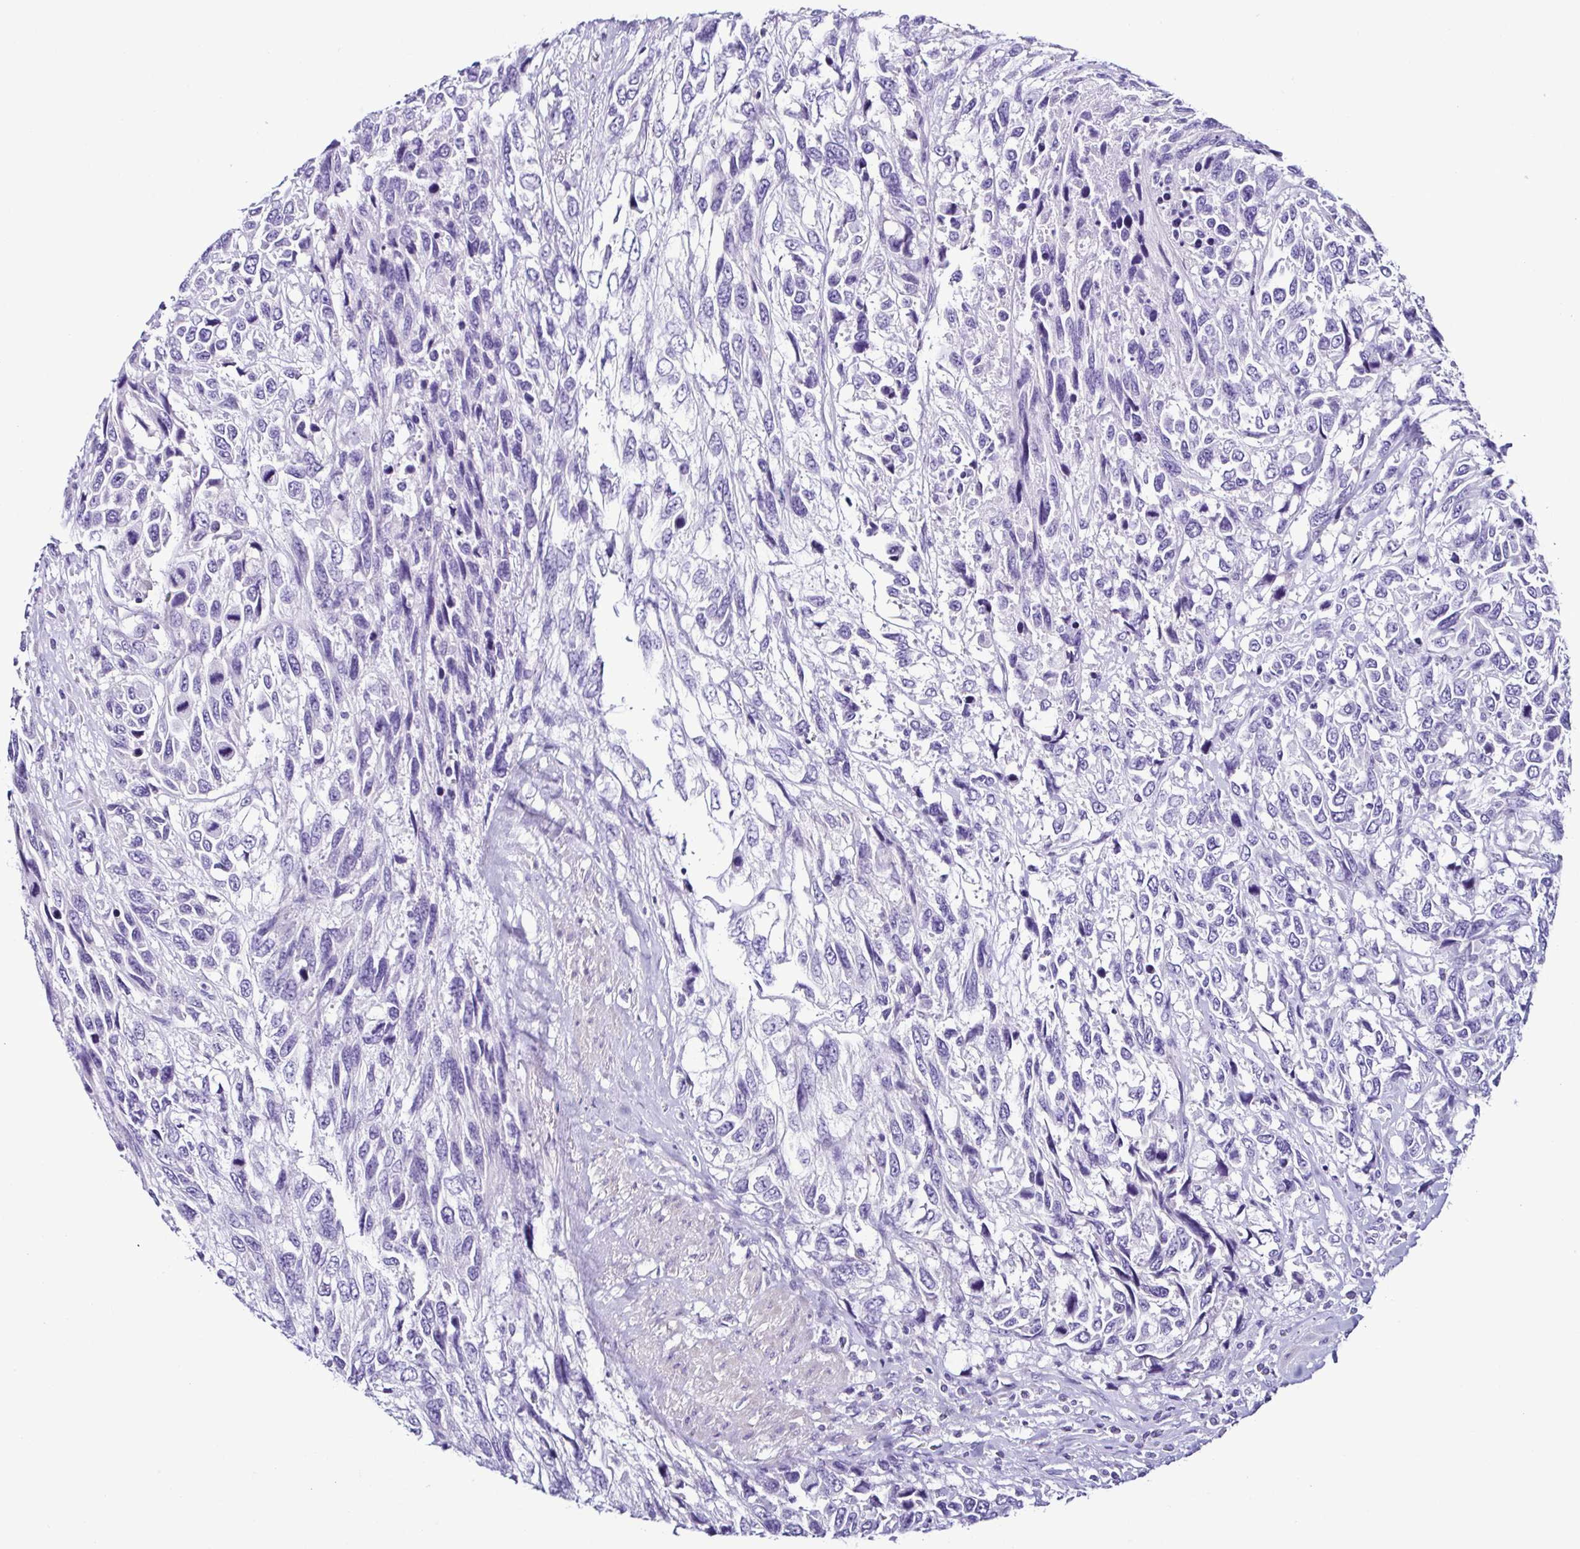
{"staining": {"intensity": "negative", "quantity": "none", "location": "none"}, "tissue": "urothelial cancer", "cell_type": "Tumor cells", "image_type": "cancer", "snomed": [{"axis": "morphology", "description": "Urothelial carcinoma, High grade"}, {"axis": "topography", "description": "Urinary bladder"}], "caption": "DAB immunohistochemical staining of human urothelial cancer exhibits no significant positivity in tumor cells. (DAB (3,3'-diaminobenzidine) immunohistochemistry with hematoxylin counter stain).", "gene": "SRL", "patient": {"sex": "female", "age": 70}}